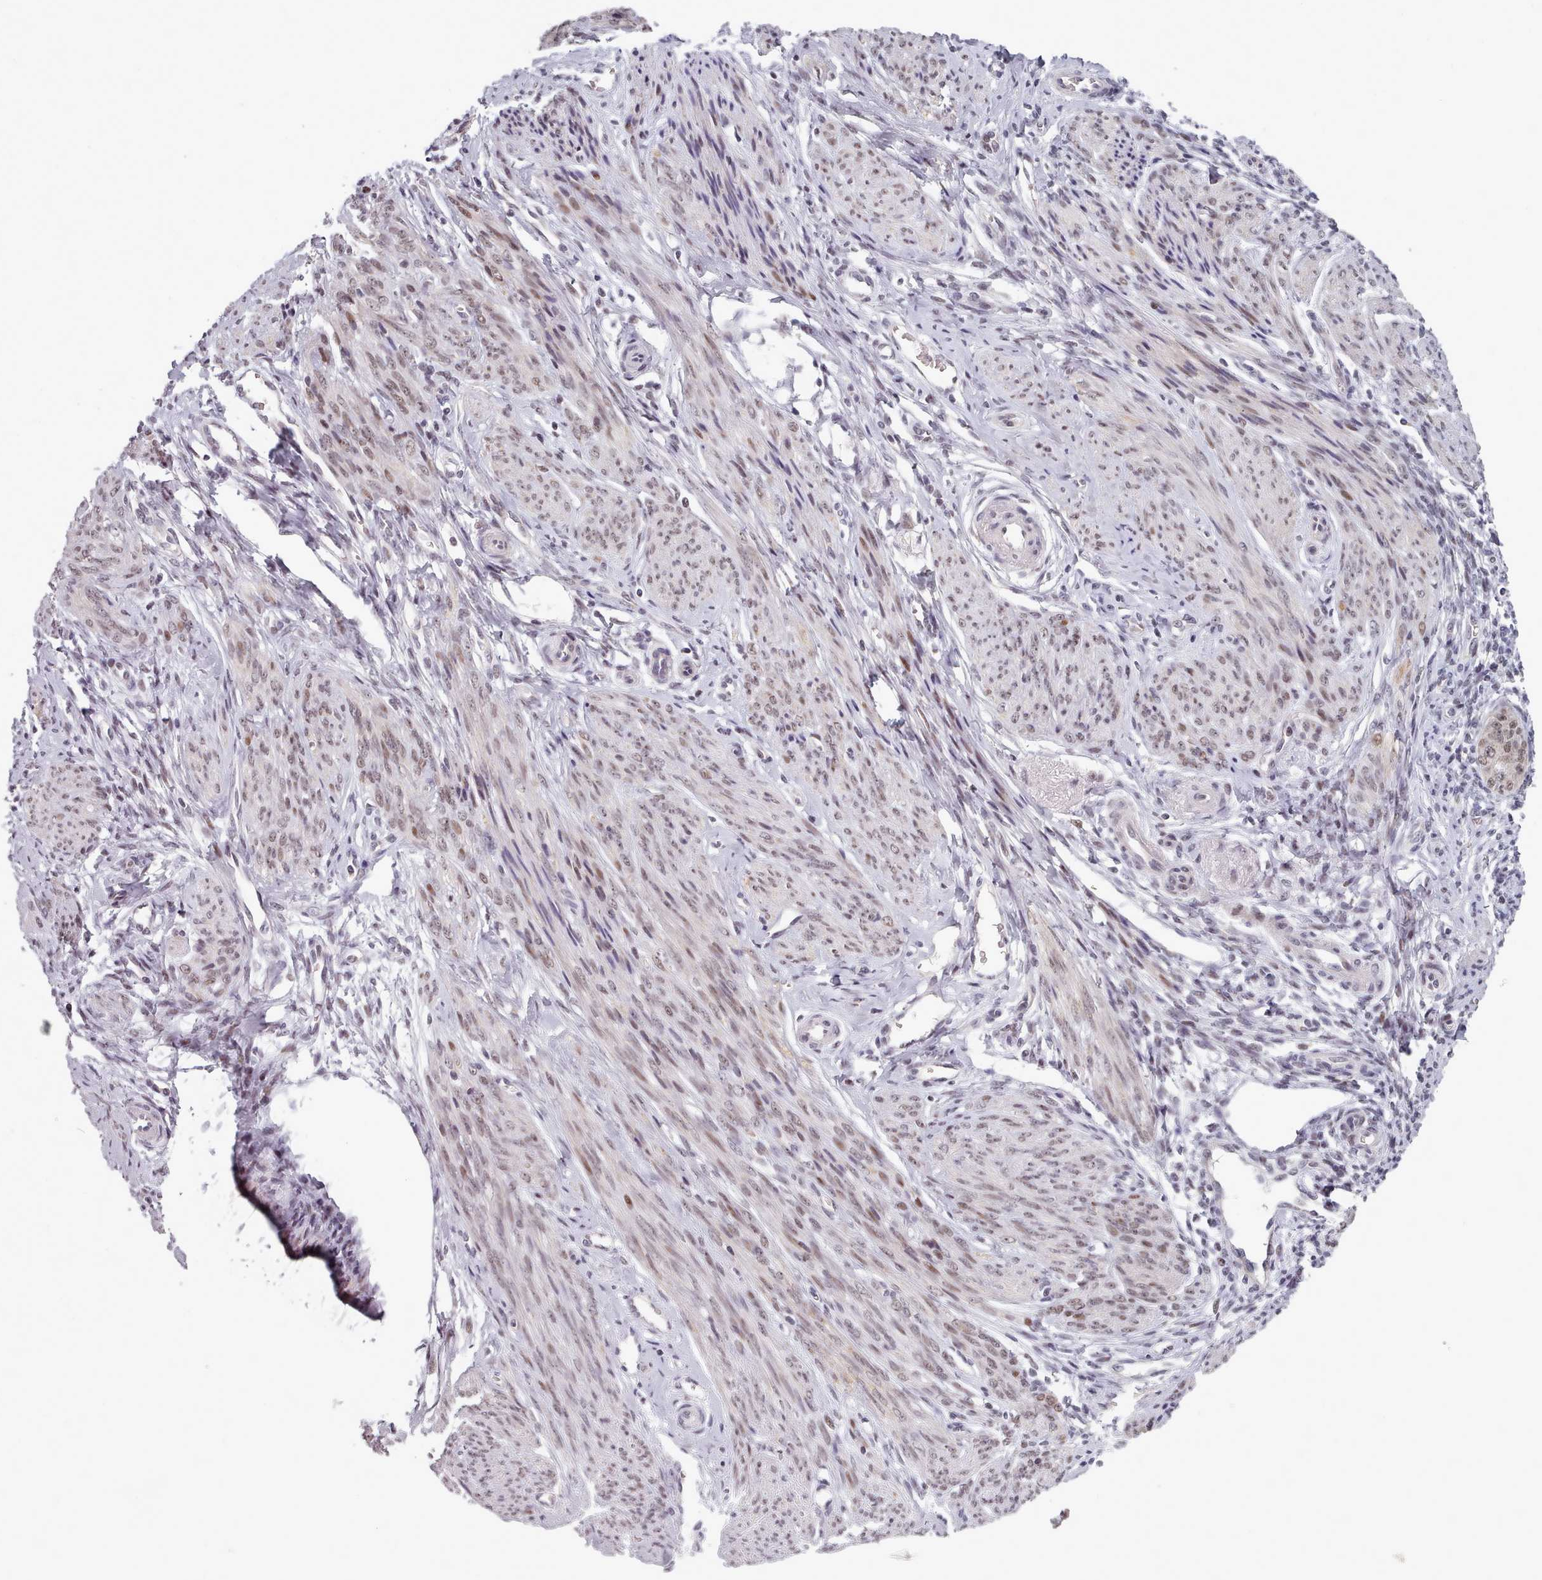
{"staining": {"intensity": "negative", "quantity": "none", "location": "none"}, "tissue": "endometrium", "cell_type": "Cells in endometrial stroma", "image_type": "normal", "snomed": [{"axis": "morphology", "description": "Normal tissue, NOS"}, {"axis": "topography", "description": "Uterus"}, {"axis": "topography", "description": "Endometrium"}], "caption": "Immunohistochemical staining of benign human endometrium exhibits no significant expression in cells in endometrial stroma.", "gene": "SRSF9", "patient": {"sex": "female", "age": 48}}